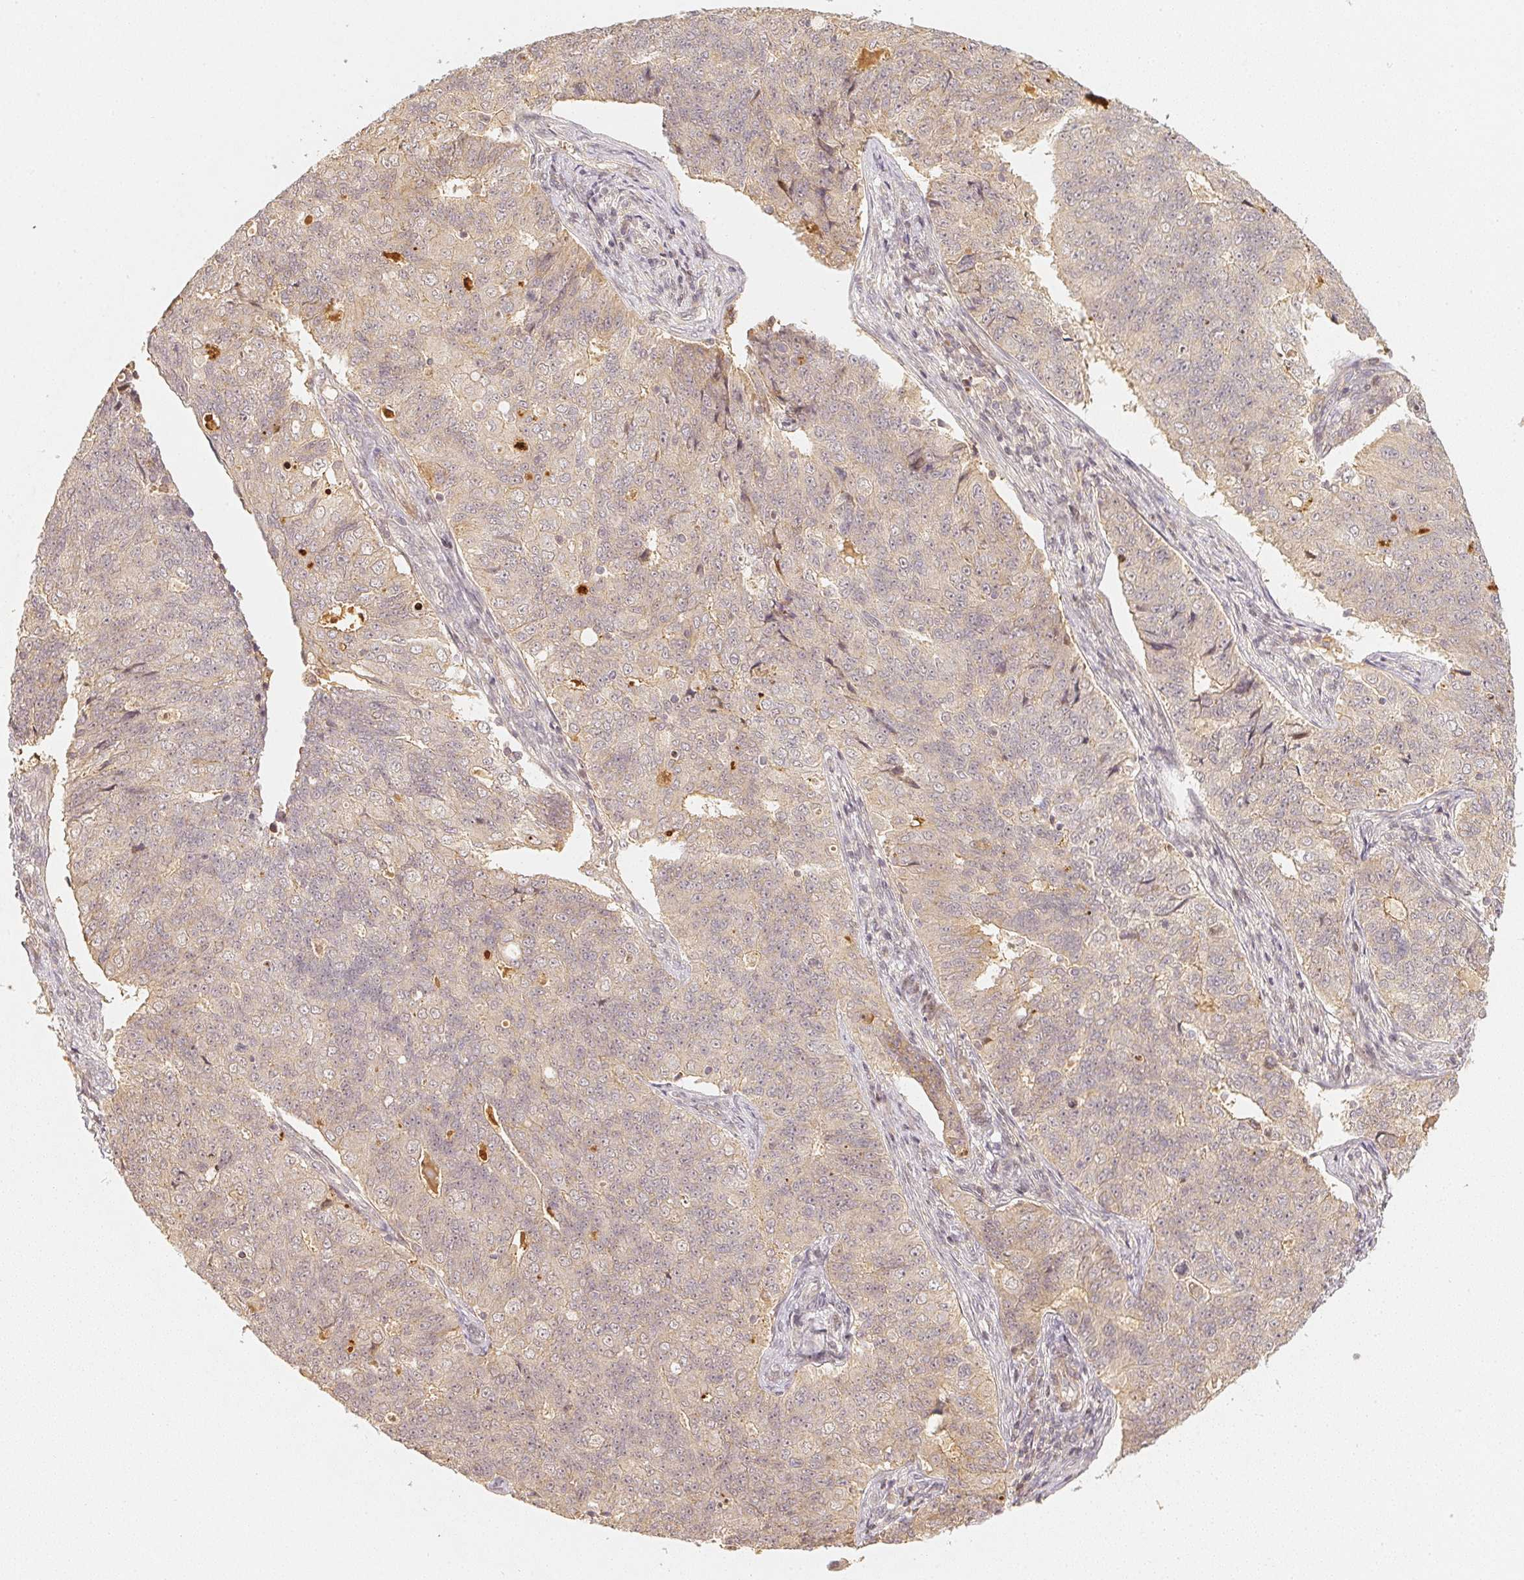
{"staining": {"intensity": "negative", "quantity": "none", "location": "none"}, "tissue": "endometrial cancer", "cell_type": "Tumor cells", "image_type": "cancer", "snomed": [{"axis": "morphology", "description": "Adenocarcinoma, NOS"}, {"axis": "topography", "description": "Endometrium"}], "caption": "Immunohistochemistry of endometrial adenocarcinoma exhibits no positivity in tumor cells. (DAB (3,3'-diaminobenzidine) immunohistochemistry, high magnification).", "gene": "SERPINE1", "patient": {"sex": "female", "age": 43}}